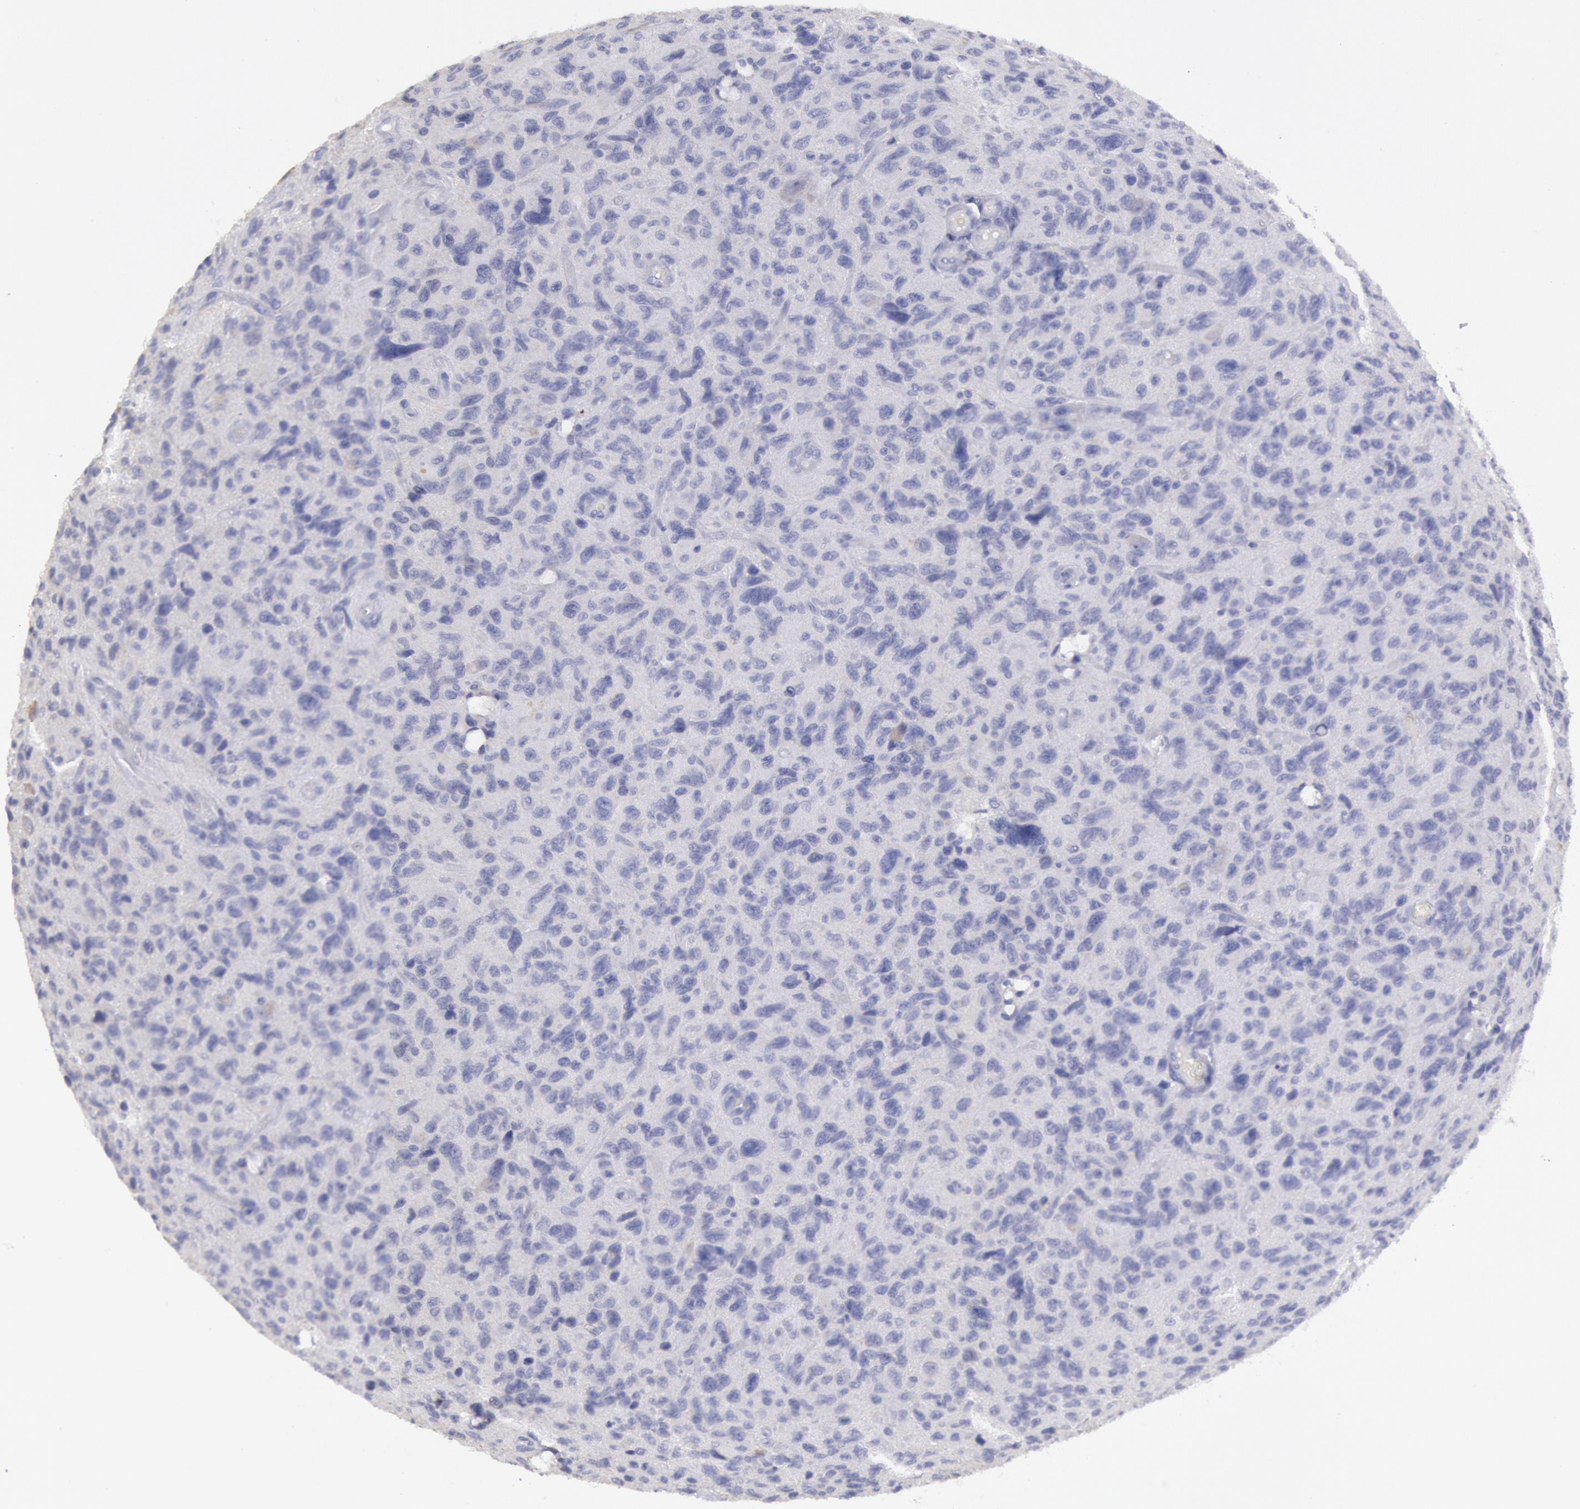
{"staining": {"intensity": "negative", "quantity": "none", "location": "none"}, "tissue": "glioma", "cell_type": "Tumor cells", "image_type": "cancer", "snomed": [{"axis": "morphology", "description": "Glioma, malignant, High grade"}, {"axis": "topography", "description": "Brain"}], "caption": "High magnification brightfield microscopy of malignant glioma (high-grade) stained with DAB (3,3'-diaminobenzidine) (brown) and counterstained with hematoxylin (blue): tumor cells show no significant staining. Brightfield microscopy of IHC stained with DAB (3,3'-diaminobenzidine) (brown) and hematoxylin (blue), captured at high magnification.", "gene": "MYH7", "patient": {"sex": "female", "age": 60}}